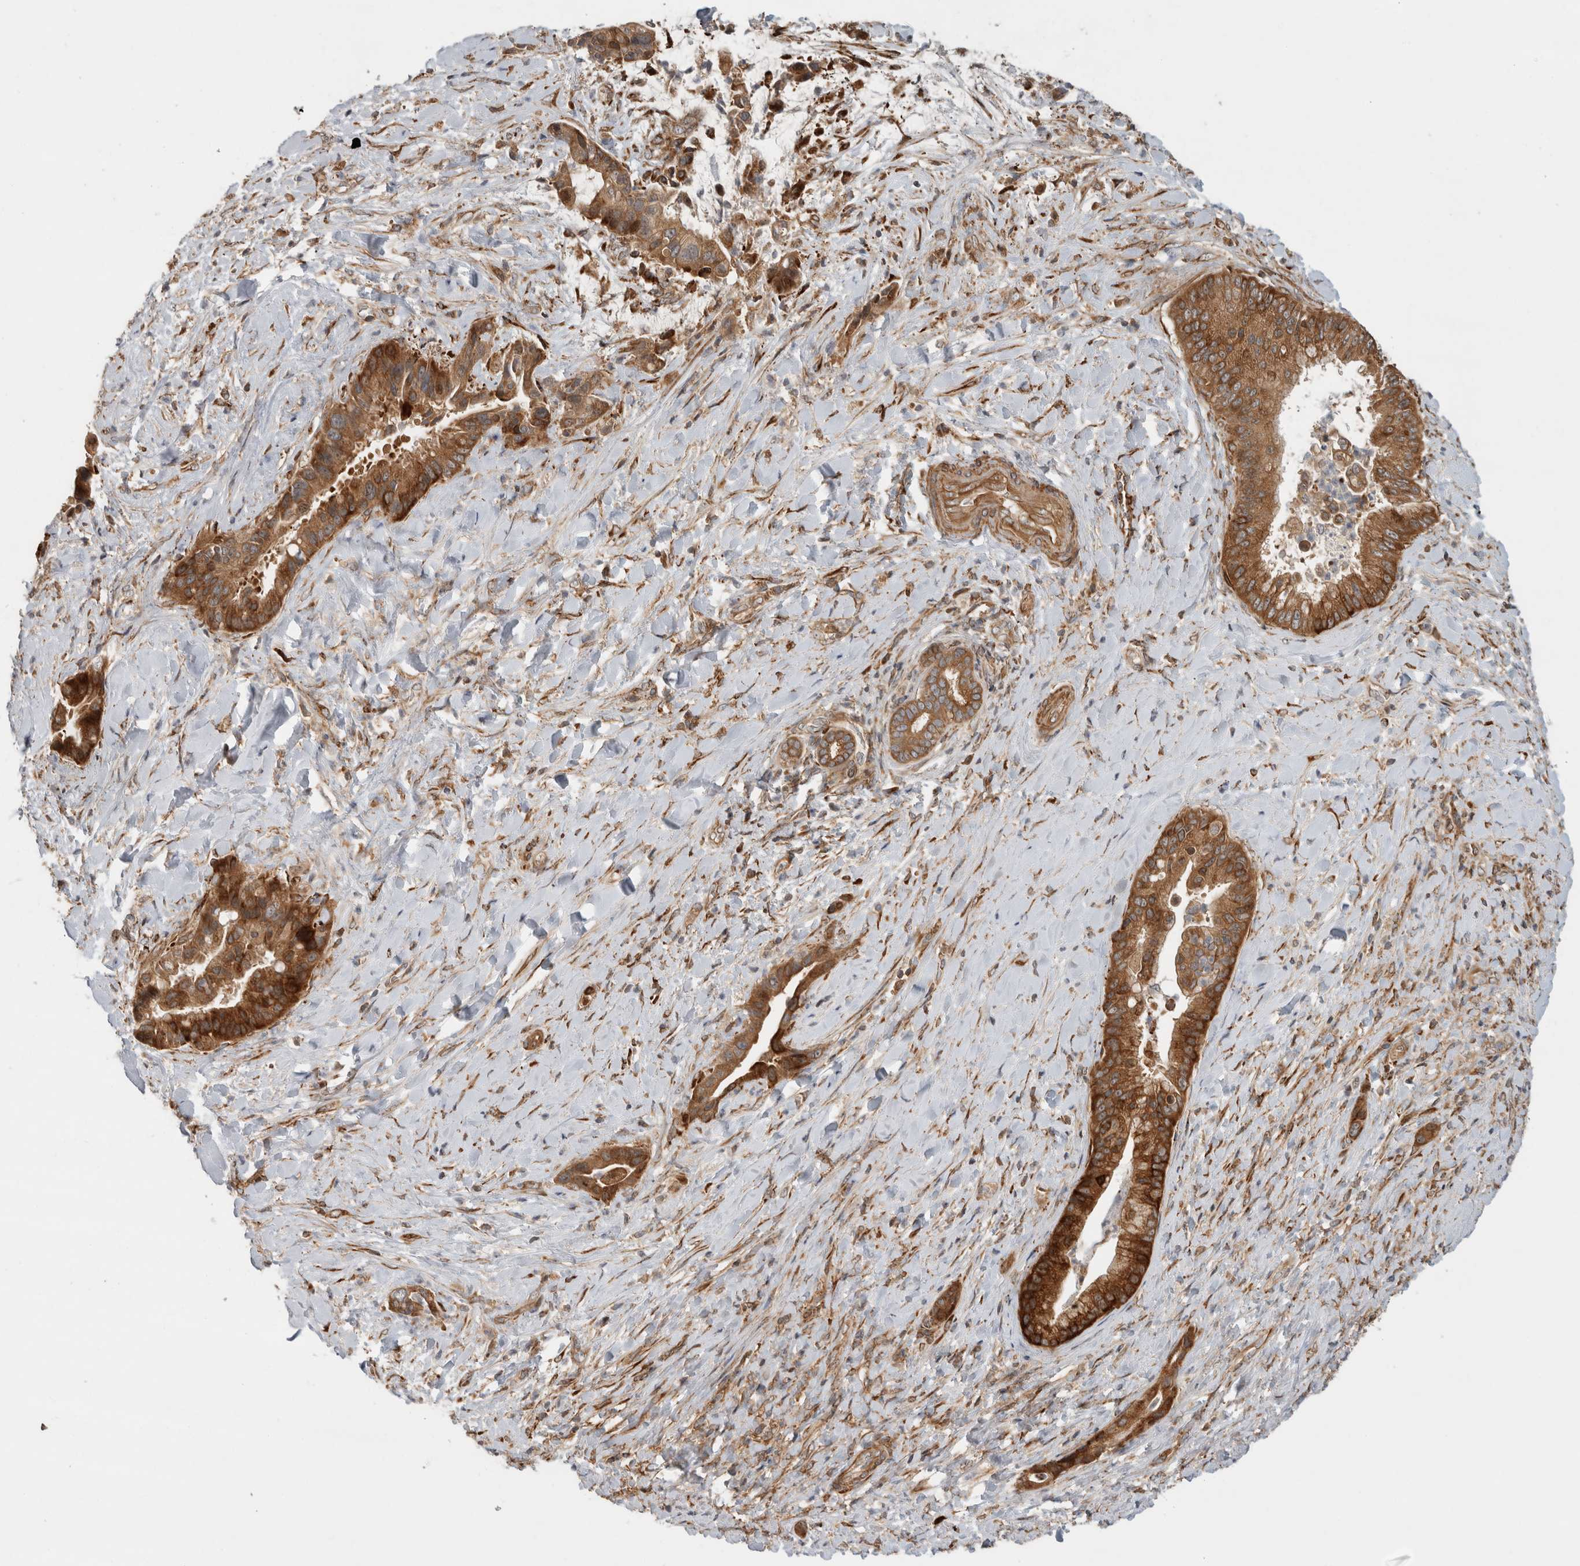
{"staining": {"intensity": "strong", "quantity": ">75%", "location": "cytoplasmic/membranous"}, "tissue": "liver cancer", "cell_type": "Tumor cells", "image_type": "cancer", "snomed": [{"axis": "morphology", "description": "Cholangiocarcinoma"}, {"axis": "topography", "description": "Liver"}], "caption": "Liver cholangiocarcinoma stained with immunohistochemistry (IHC) shows strong cytoplasmic/membranous expression in about >75% of tumor cells.", "gene": "TUBD1", "patient": {"sex": "female", "age": 54}}